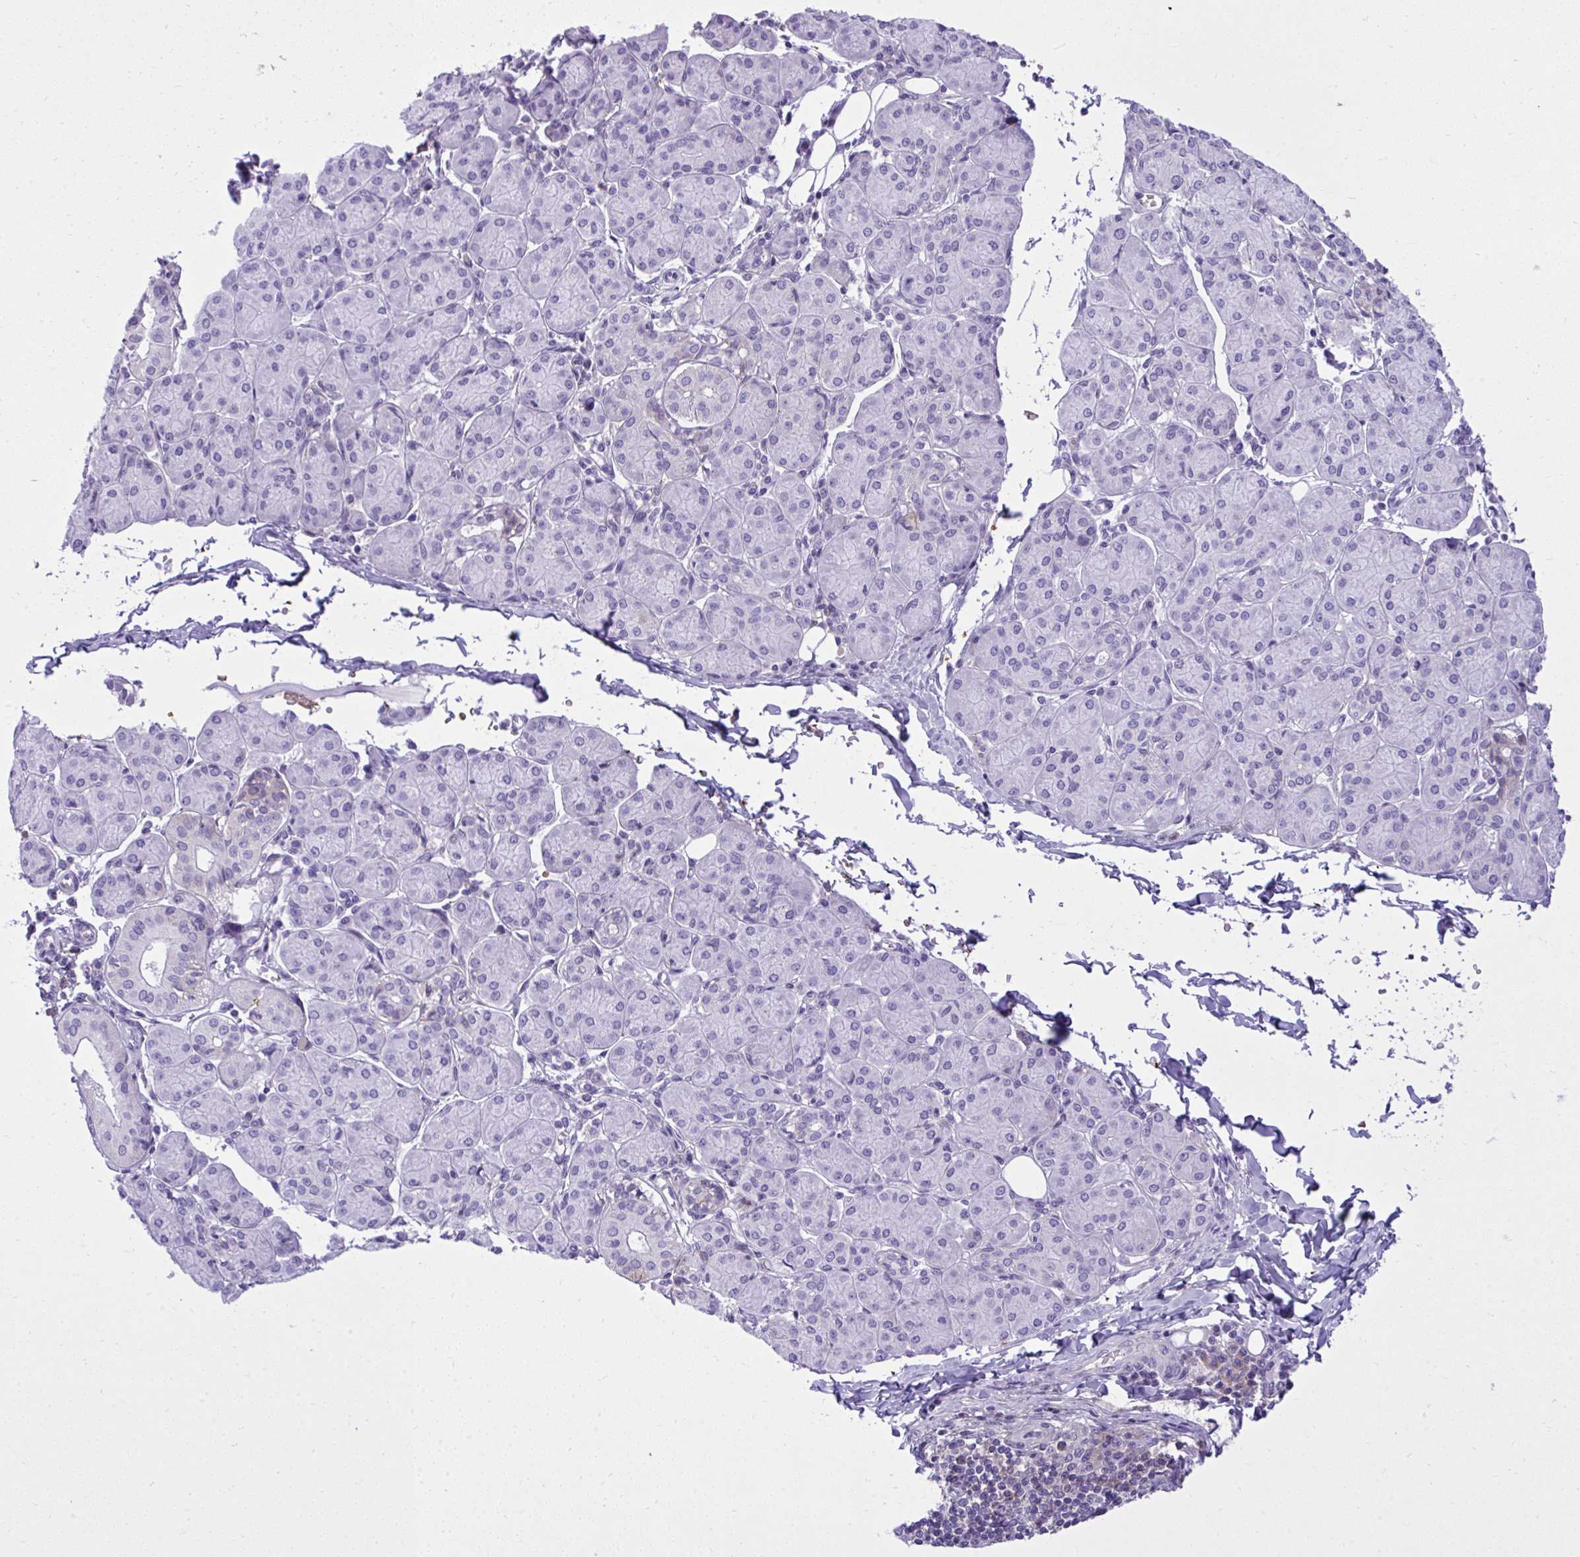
{"staining": {"intensity": "negative", "quantity": "none", "location": "none"}, "tissue": "salivary gland", "cell_type": "Glandular cells", "image_type": "normal", "snomed": [{"axis": "morphology", "description": "Normal tissue, NOS"}, {"axis": "morphology", "description": "Inflammation, NOS"}, {"axis": "topography", "description": "Lymph node"}, {"axis": "topography", "description": "Salivary gland"}], "caption": "Image shows no significant protein expression in glandular cells of benign salivary gland.", "gene": "PITPNM3", "patient": {"sex": "male", "age": 3}}